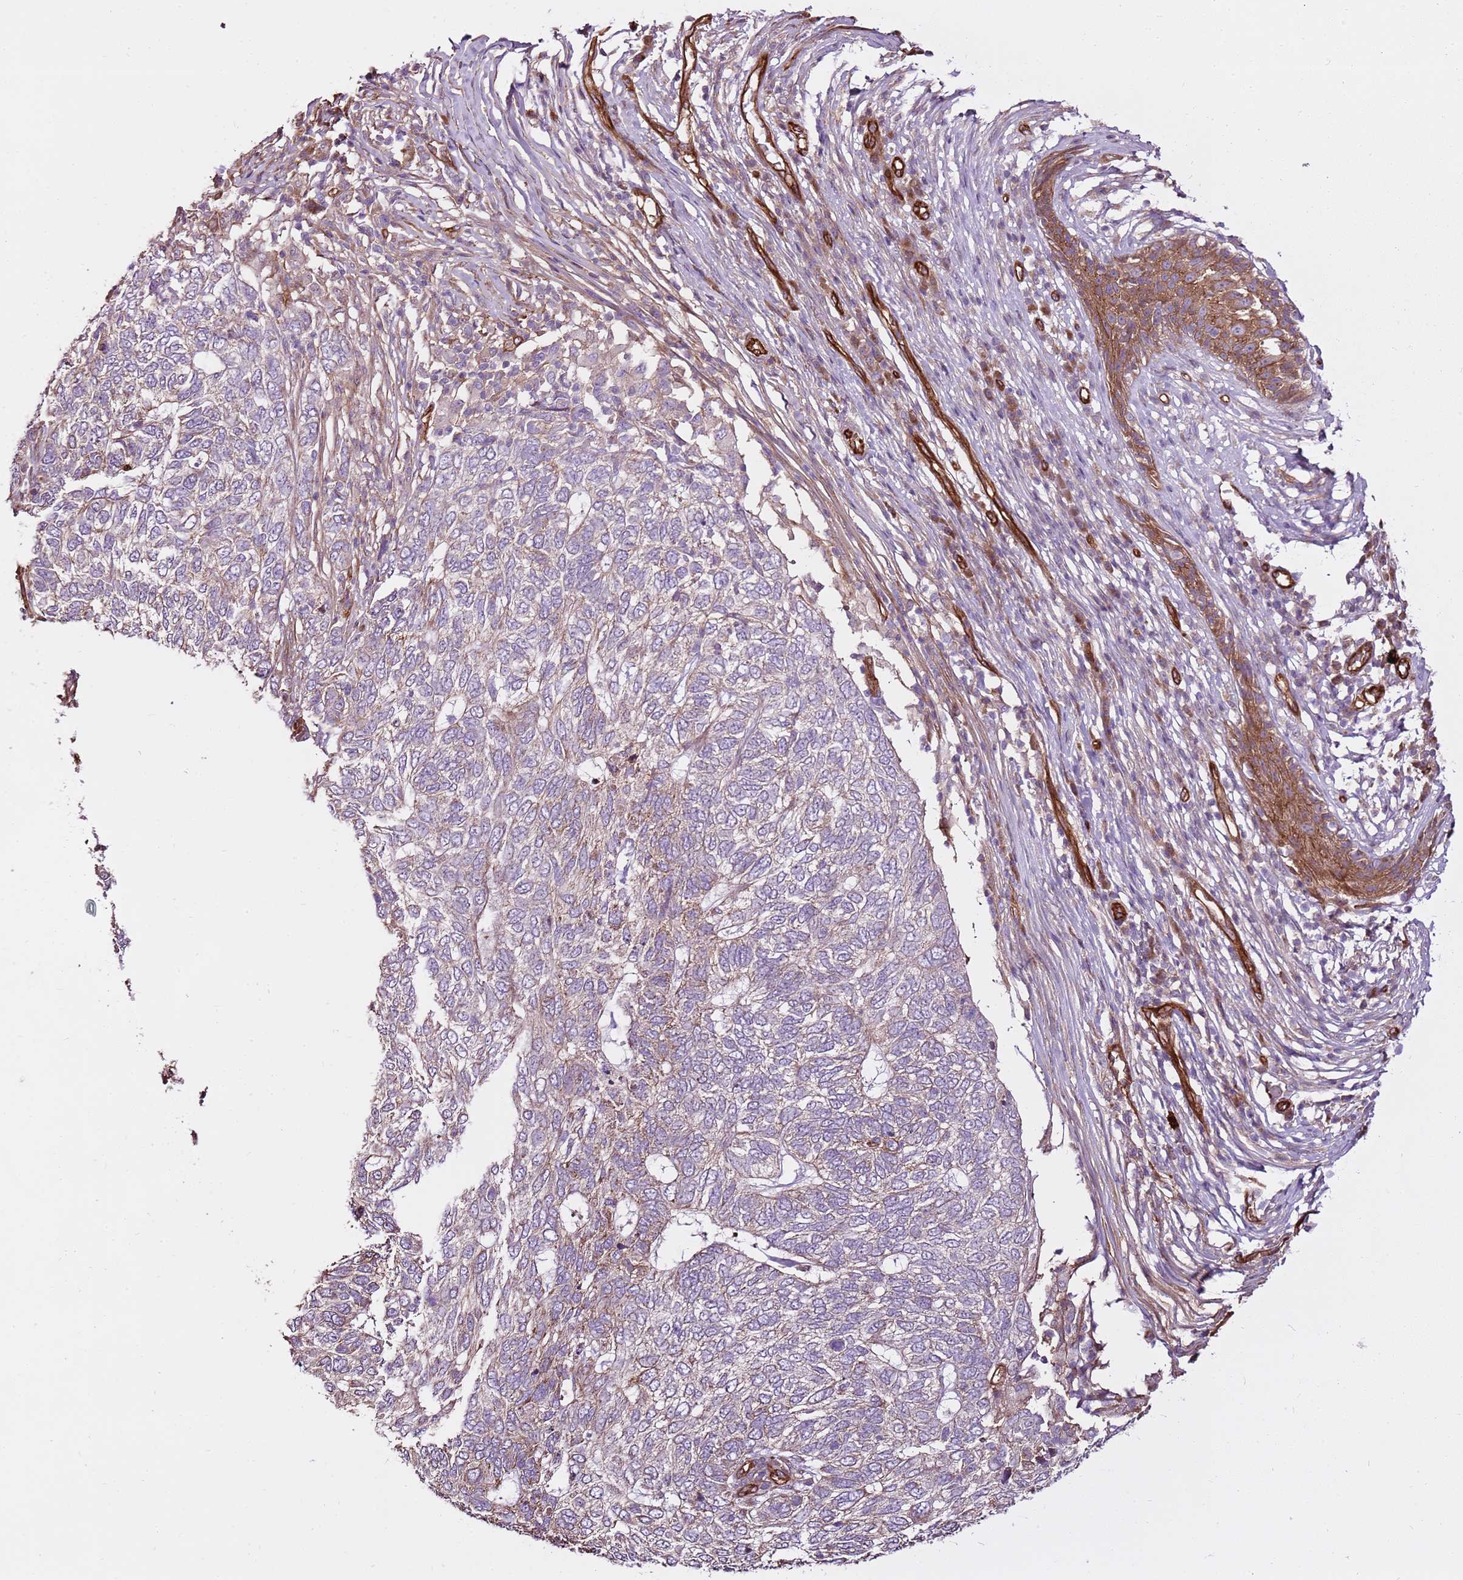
{"staining": {"intensity": "negative", "quantity": "none", "location": "none"}, "tissue": "skin cancer", "cell_type": "Tumor cells", "image_type": "cancer", "snomed": [{"axis": "morphology", "description": "Basal cell carcinoma"}, {"axis": "topography", "description": "Skin"}], "caption": "IHC of human skin cancer (basal cell carcinoma) demonstrates no staining in tumor cells.", "gene": "ZNF827", "patient": {"sex": "female", "age": 65}}